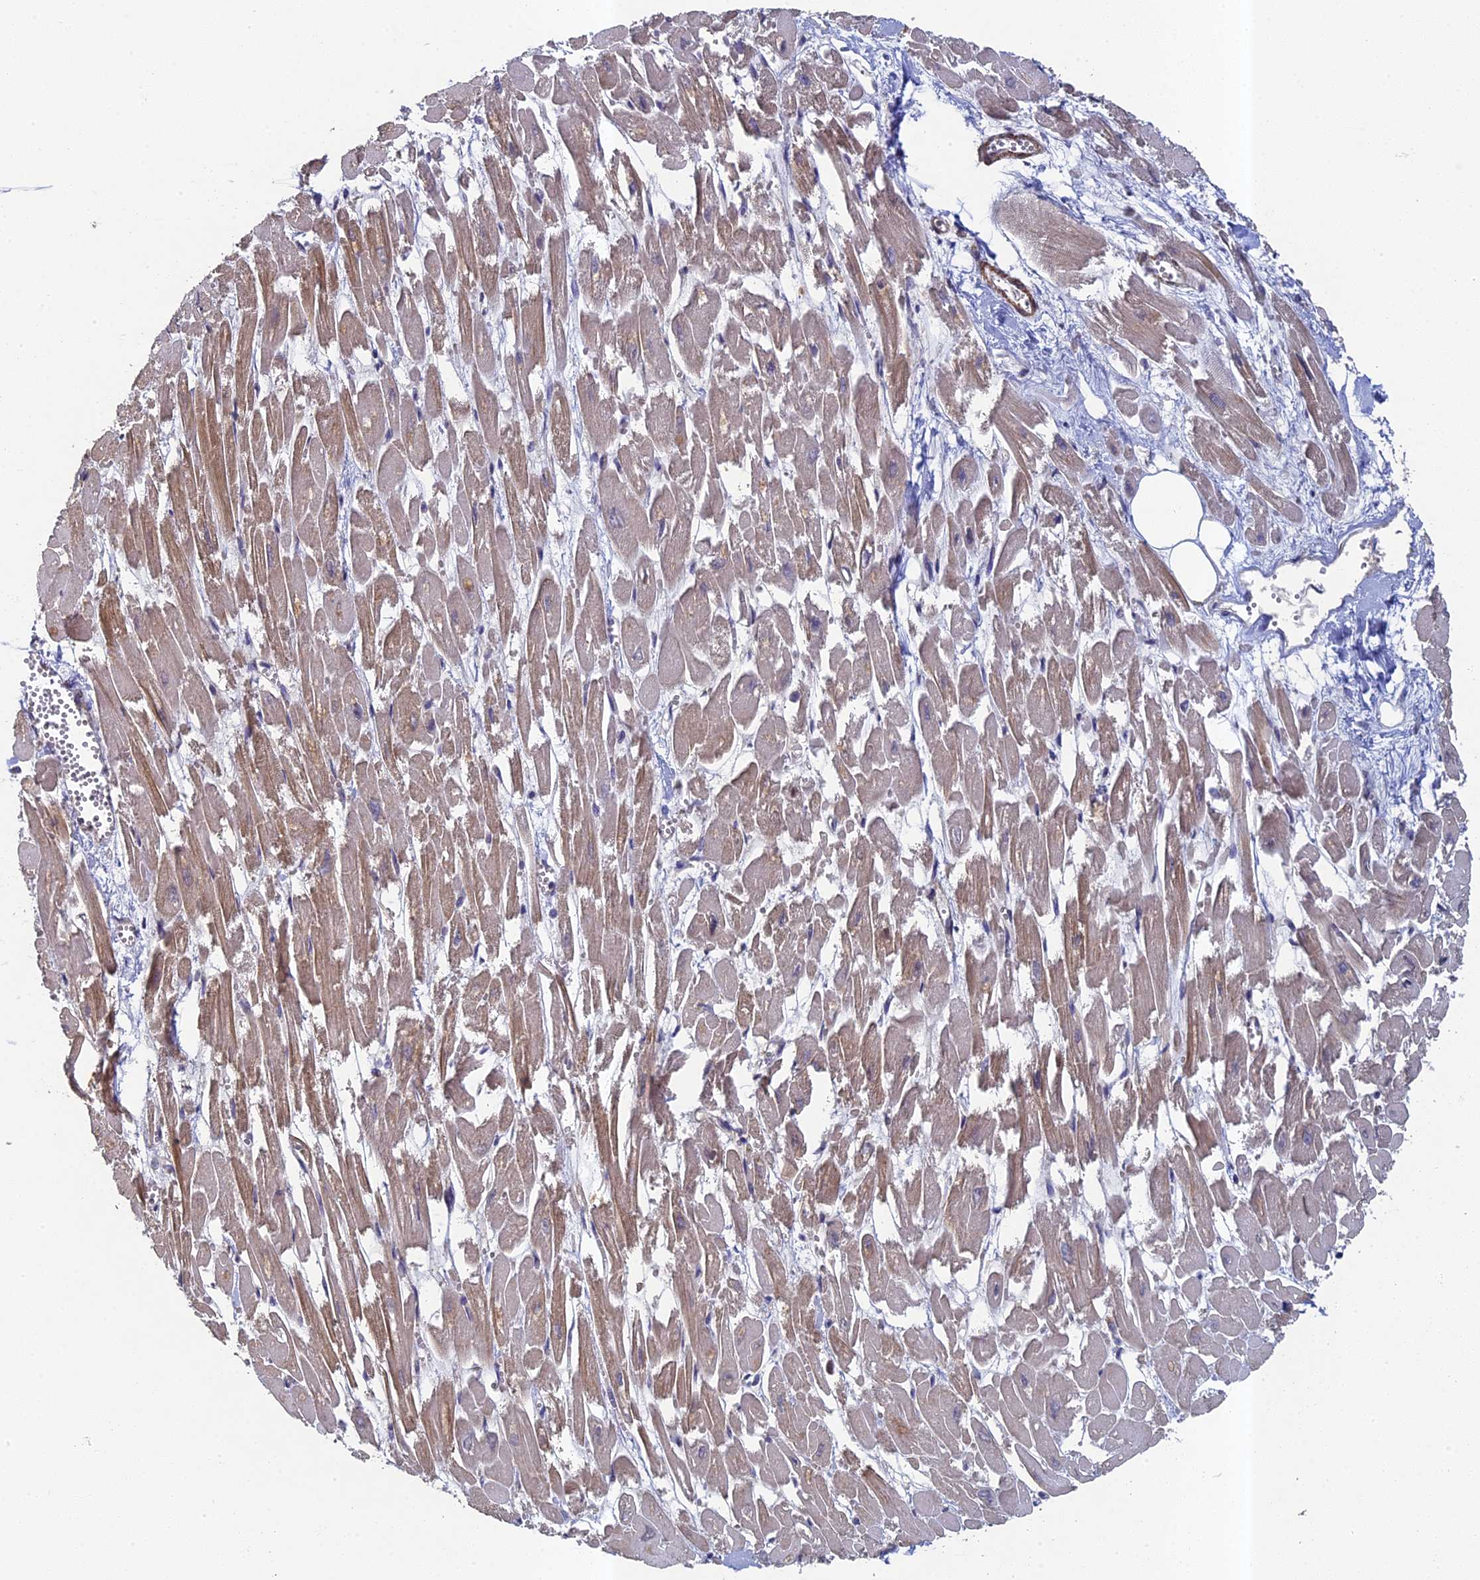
{"staining": {"intensity": "moderate", "quantity": "25%-75%", "location": "cytoplasmic/membranous"}, "tissue": "heart muscle", "cell_type": "Cardiomyocytes", "image_type": "normal", "snomed": [{"axis": "morphology", "description": "Normal tissue, NOS"}, {"axis": "topography", "description": "Heart"}], "caption": "Unremarkable heart muscle exhibits moderate cytoplasmic/membranous positivity in approximately 25%-75% of cardiomyocytes, visualized by immunohistochemistry.", "gene": "DIXDC1", "patient": {"sex": "male", "age": 54}}